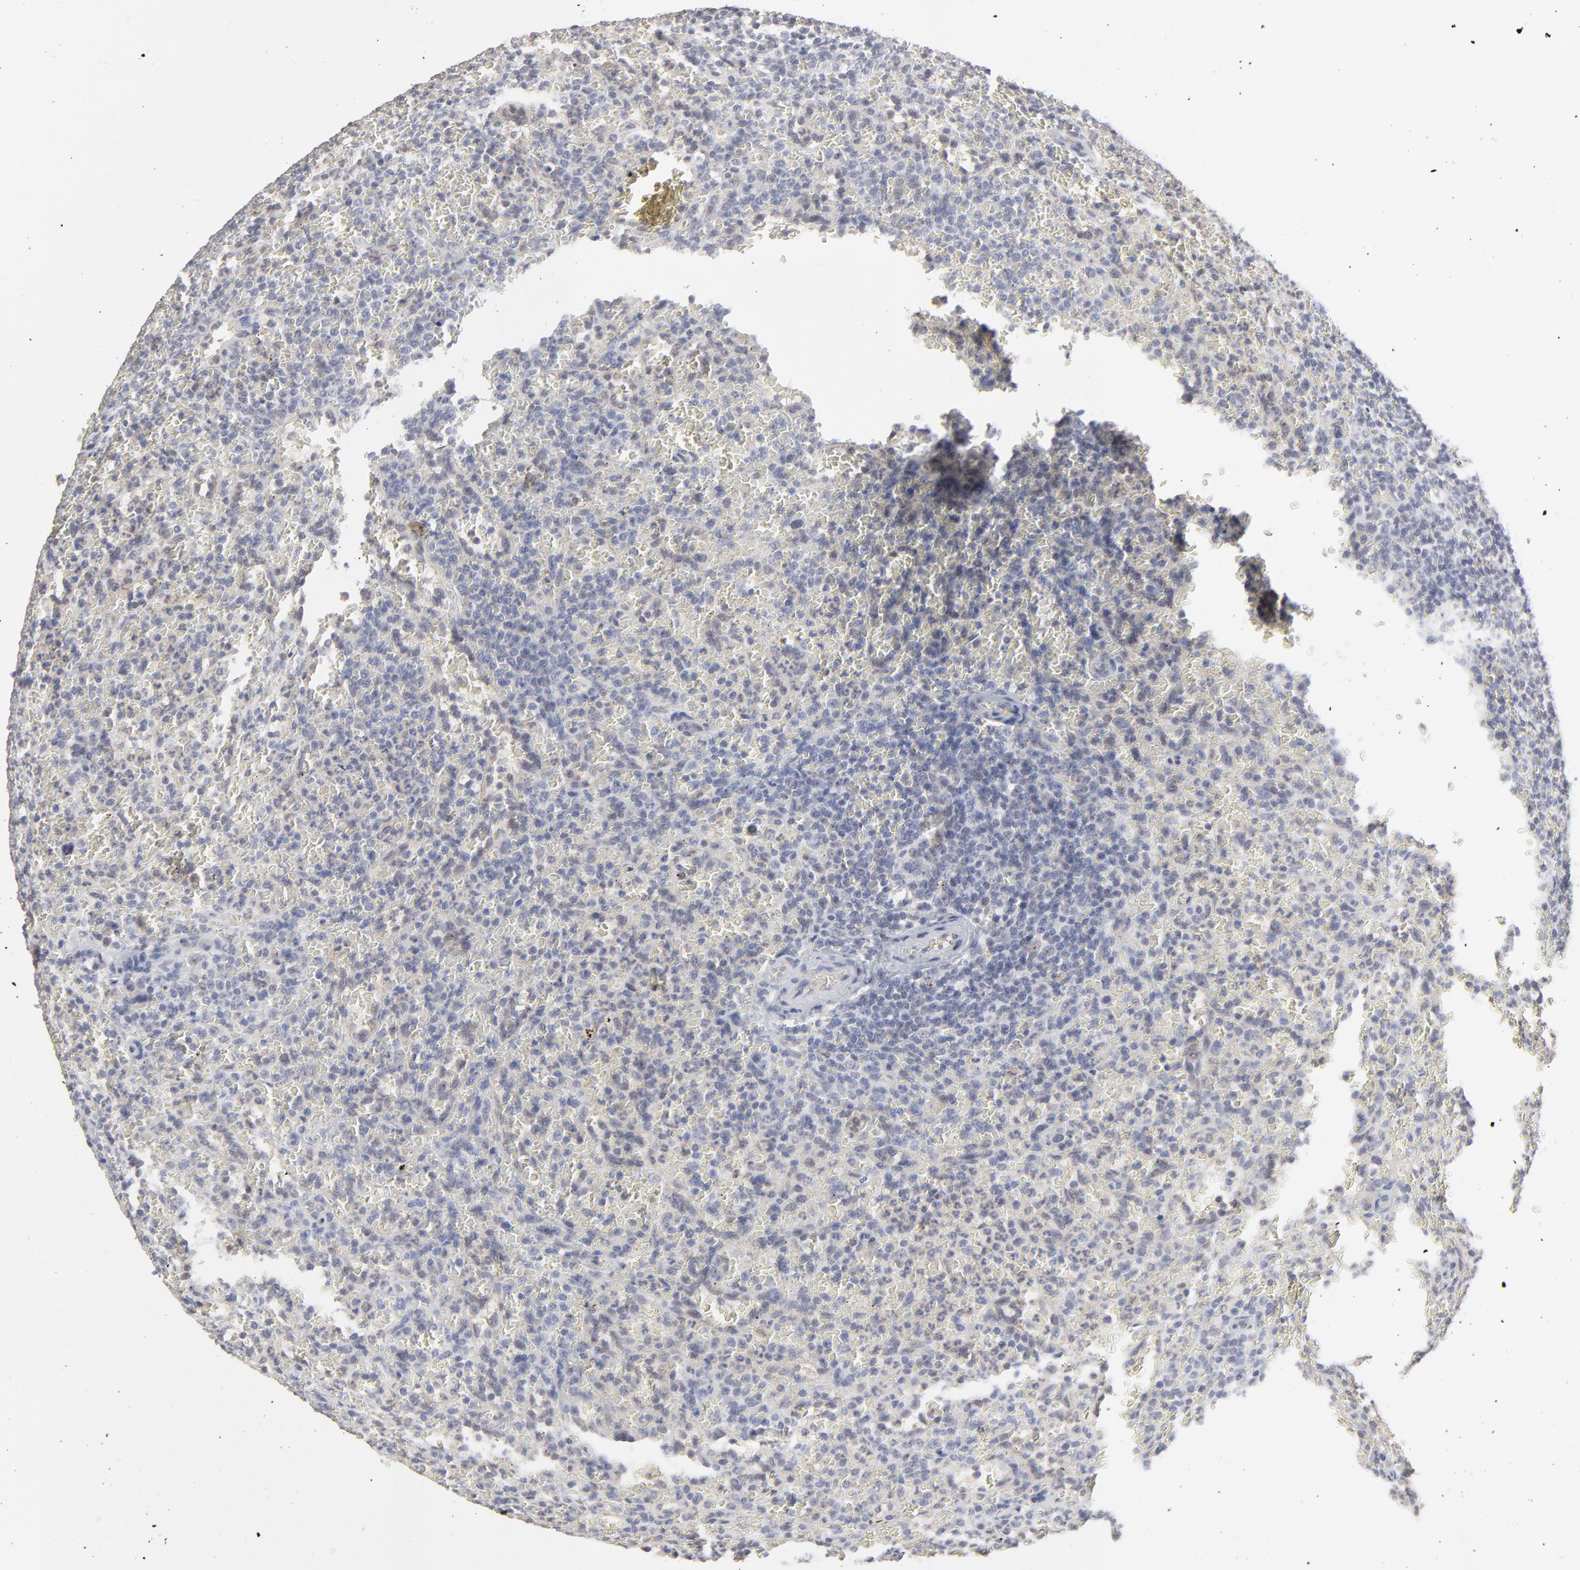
{"staining": {"intensity": "negative", "quantity": "none", "location": "none"}, "tissue": "lymphoma", "cell_type": "Tumor cells", "image_type": "cancer", "snomed": [{"axis": "morphology", "description": "Malignant lymphoma, non-Hodgkin's type, Low grade"}, {"axis": "topography", "description": "Spleen"}], "caption": "Tumor cells show no significant positivity in lymphoma. (DAB immunohistochemistry, high magnification).", "gene": "FAM199X", "patient": {"sex": "female", "age": 64}}